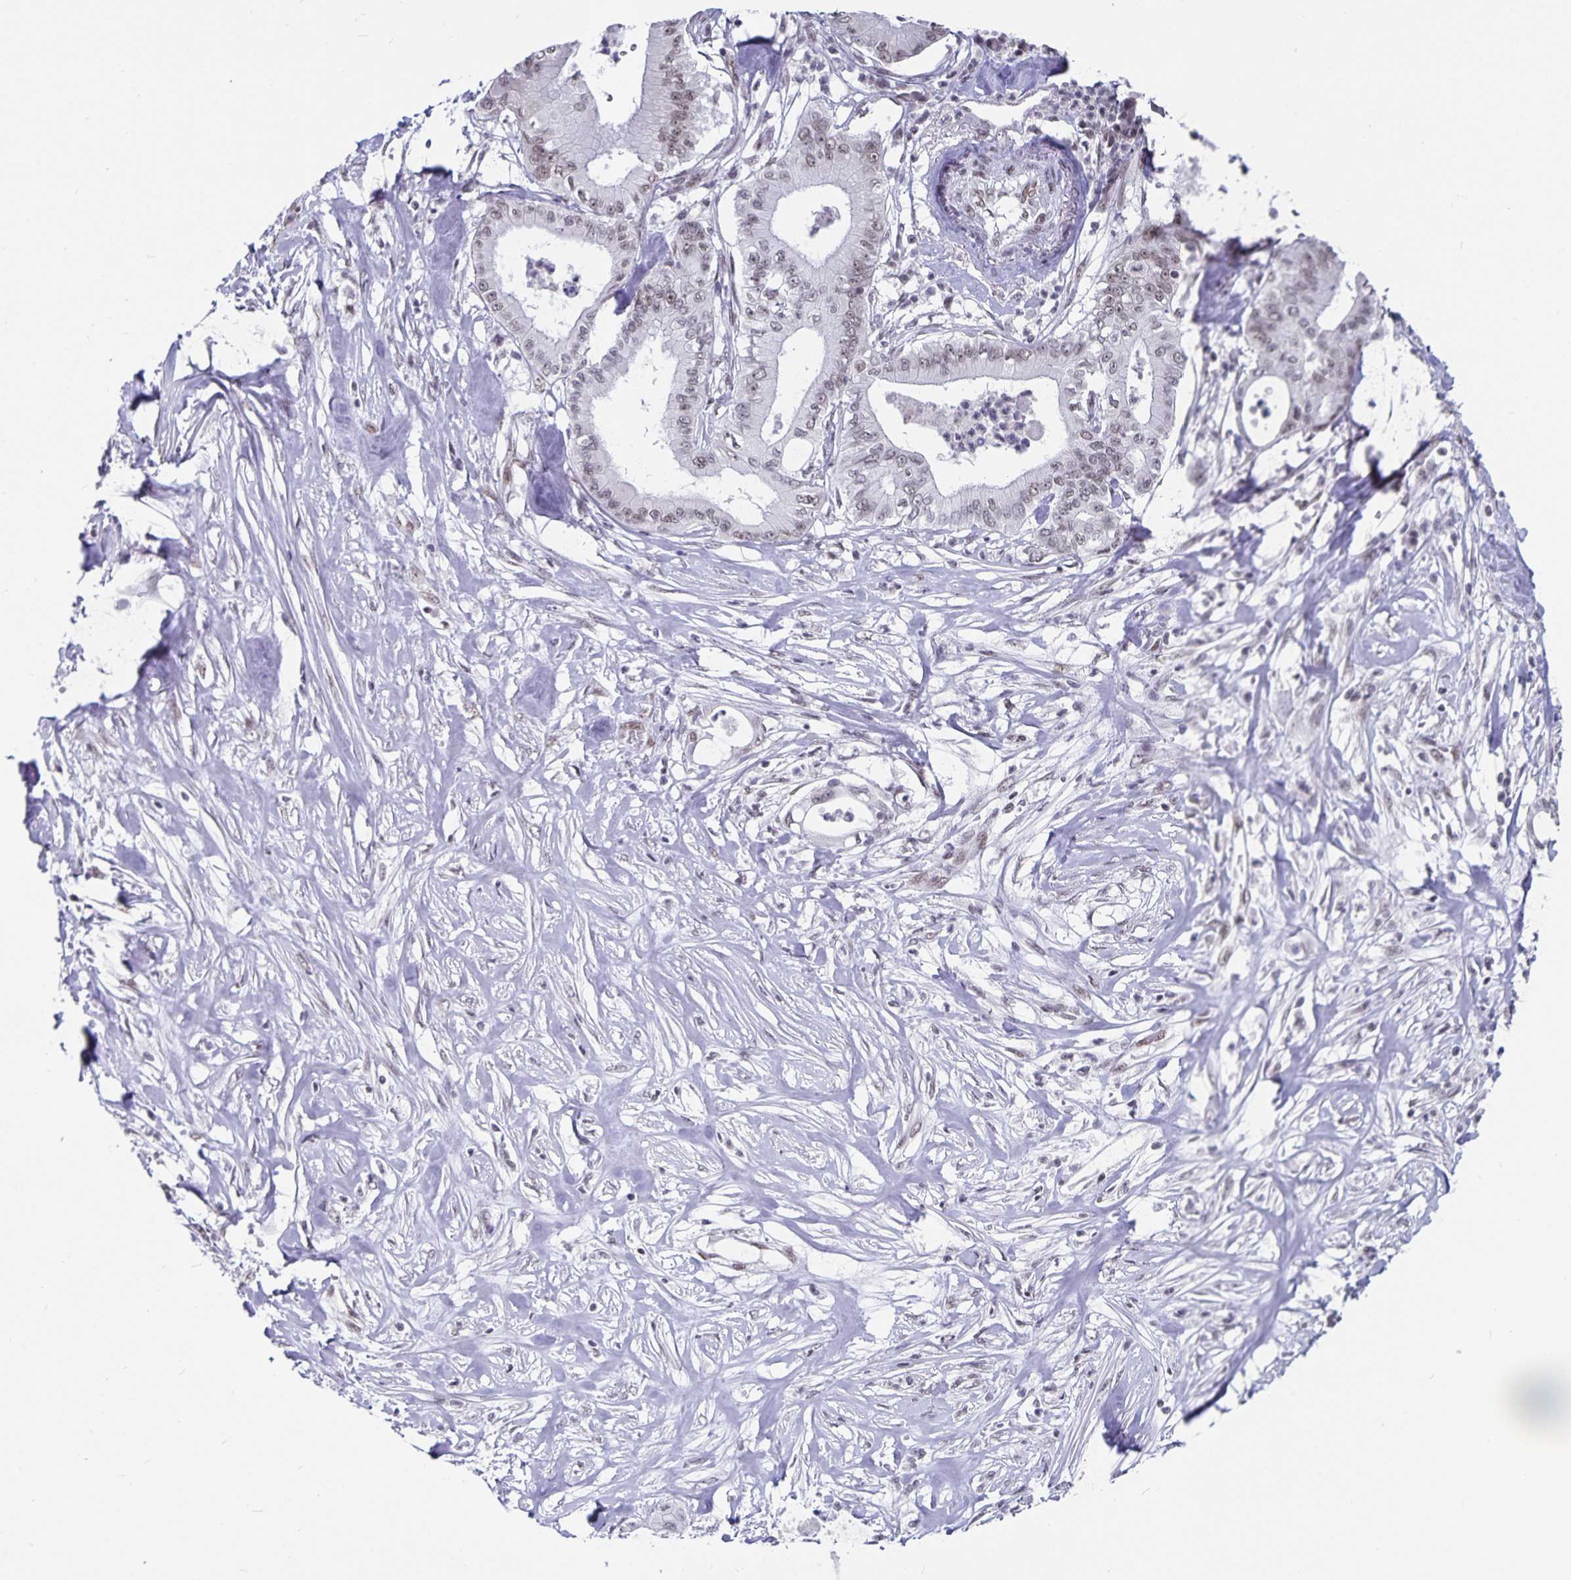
{"staining": {"intensity": "weak", "quantity": "25%-75%", "location": "nuclear"}, "tissue": "pancreatic cancer", "cell_type": "Tumor cells", "image_type": "cancer", "snomed": [{"axis": "morphology", "description": "Adenocarcinoma, NOS"}, {"axis": "topography", "description": "Pancreas"}], "caption": "DAB immunohistochemical staining of pancreatic cancer displays weak nuclear protein expression in approximately 25%-75% of tumor cells.", "gene": "PBX2", "patient": {"sex": "male", "age": 71}}